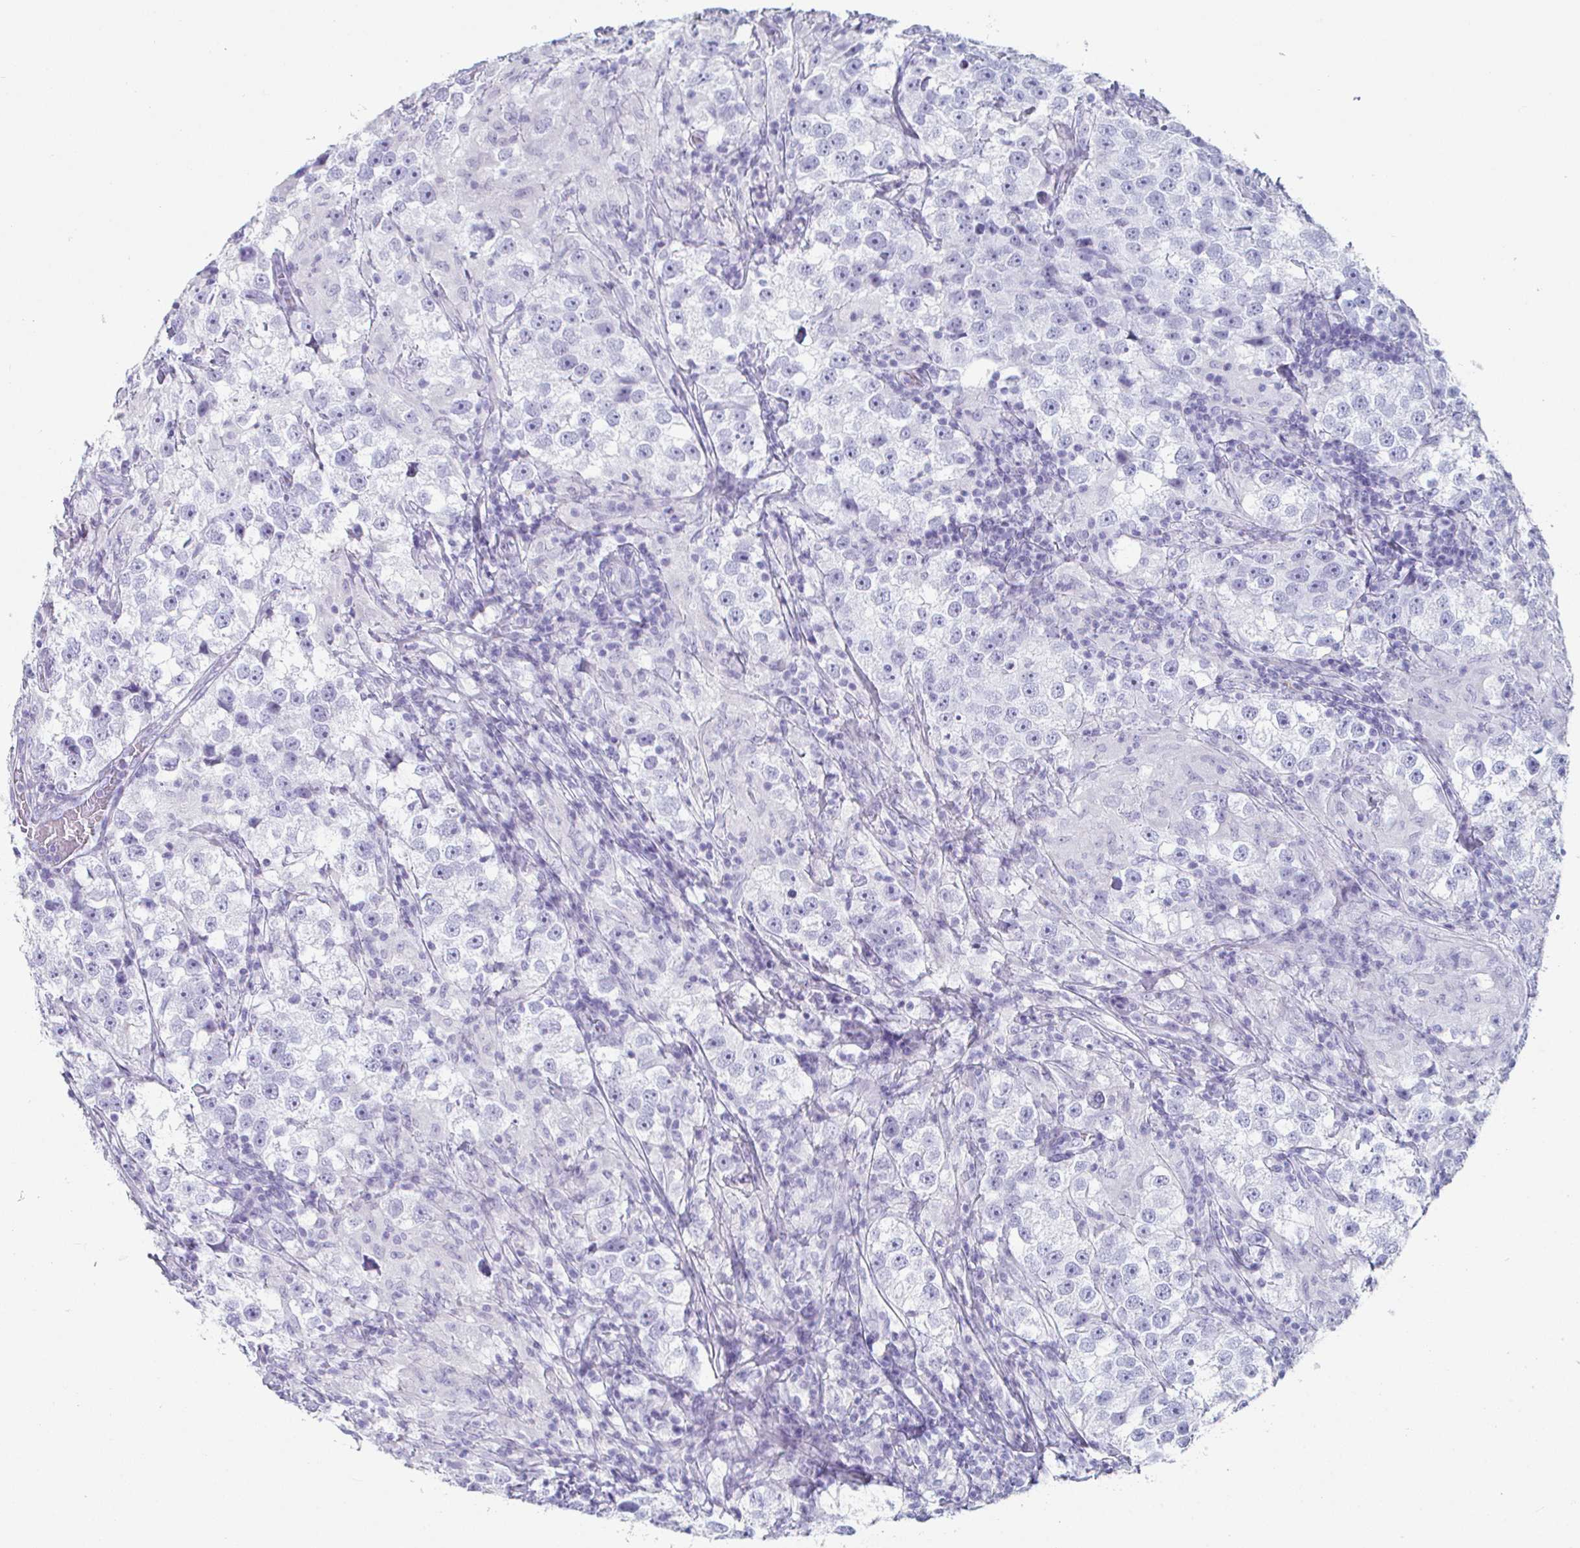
{"staining": {"intensity": "negative", "quantity": "none", "location": "none"}, "tissue": "testis cancer", "cell_type": "Tumor cells", "image_type": "cancer", "snomed": [{"axis": "morphology", "description": "Seminoma, NOS"}, {"axis": "topography", "description": "Testis"}], "caption": "This is a photomicrograph of immunohistochemistry staining of testis seminoma, which shows no positivity in tumor cells.", "gene": "CREG2", "patient": {"sex": "male", "age": 46}}